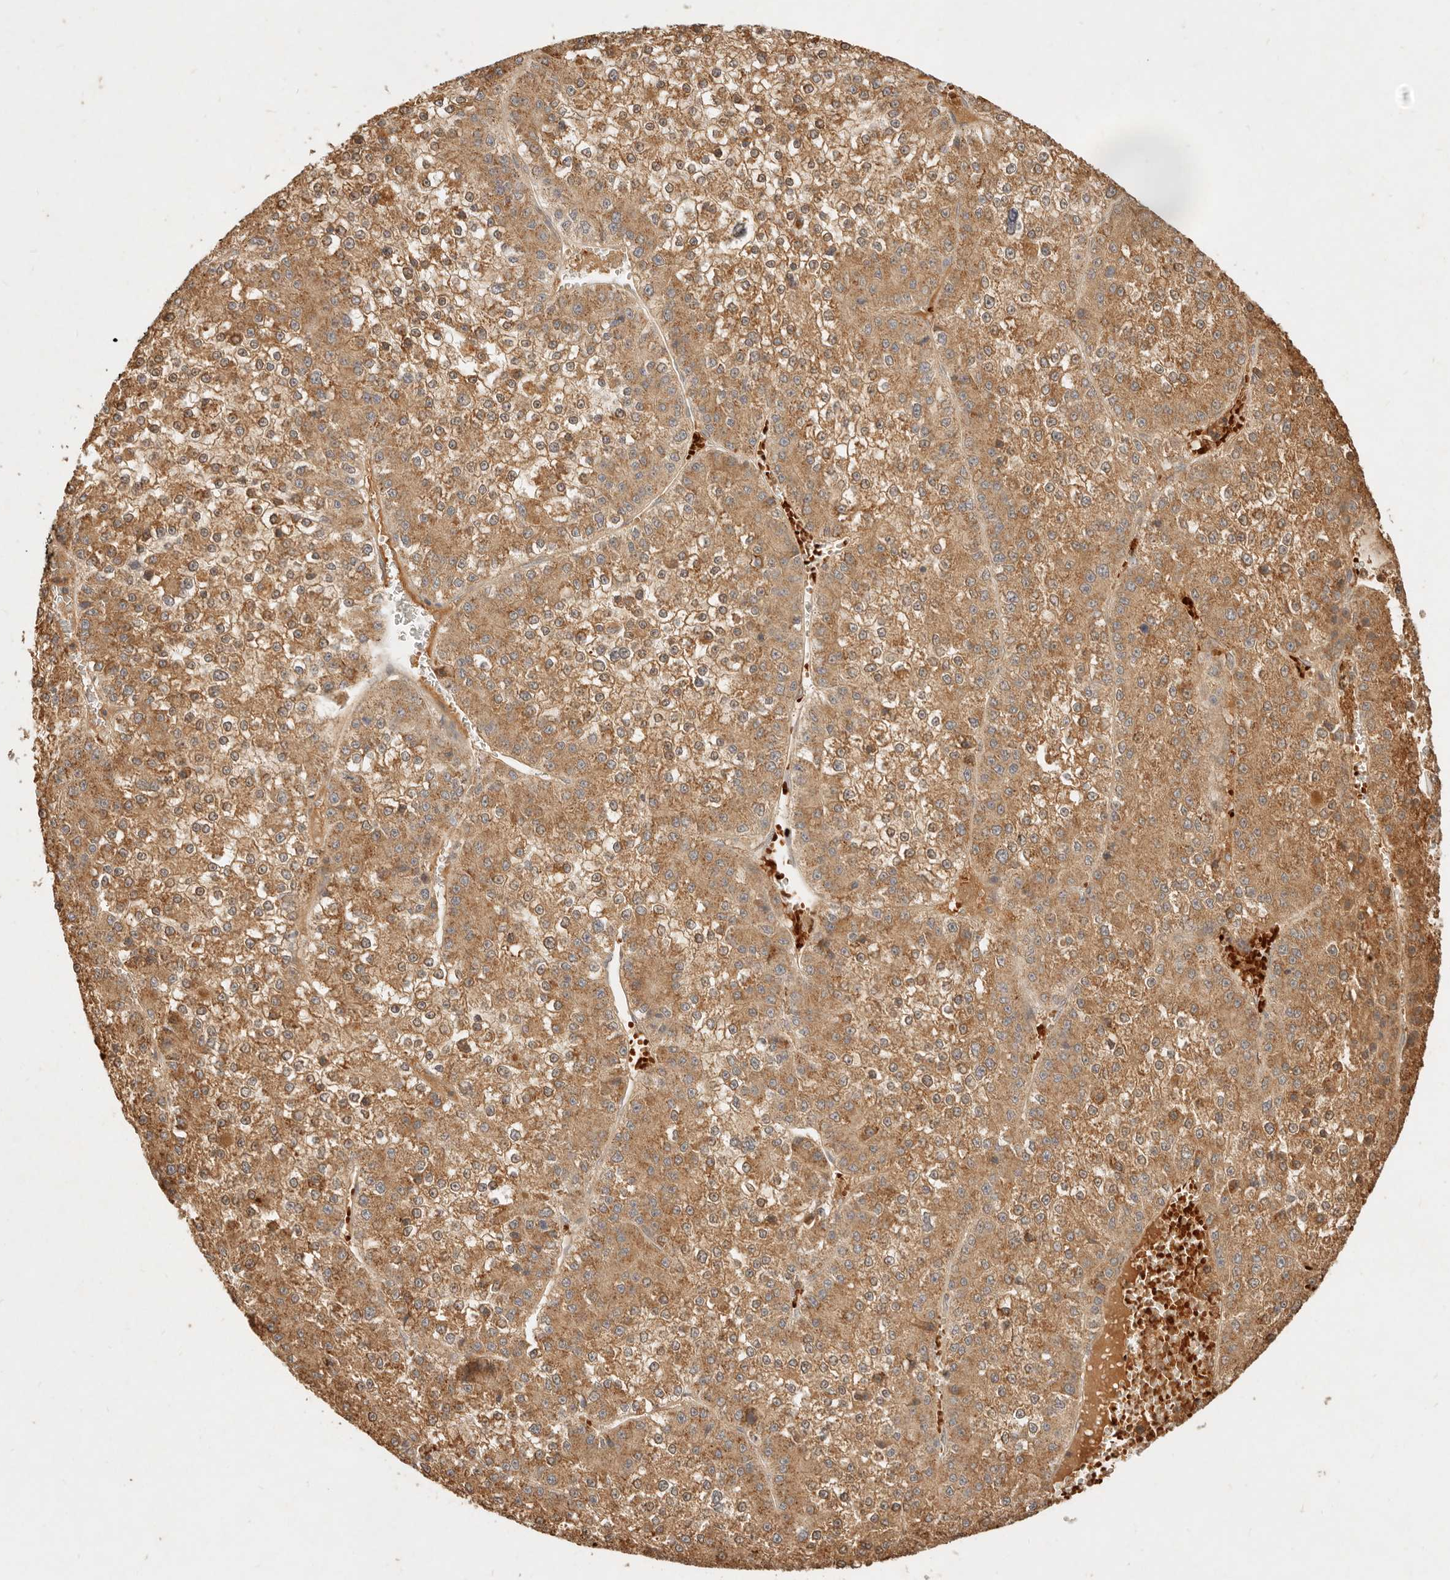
{"staining": {"intensity": "moderate", "quantity": ">75%", "location": "cytoplasmic/membranous"}, "tissue": "liver cancer", "cell_type": "Tumor cells", "image_type": "cancer", "snomed": [{"axis": "morphology", "description": "Carcinoma, Hepatocellular, NOS"}, {"axis": "topography", "description": "Liver"}], "caption": "Immunohistochemistry micrograph of neoplastic tissue: liver cancer stained using IHC reveals medium levels of moderate protein expression localized specifically in the cytoplasmic/membranous of tumor cells, appearing as a cytoplasmic/membranous brown color.", "gene": "FREM2", "patient": {"sex": "female", "age": 73}}